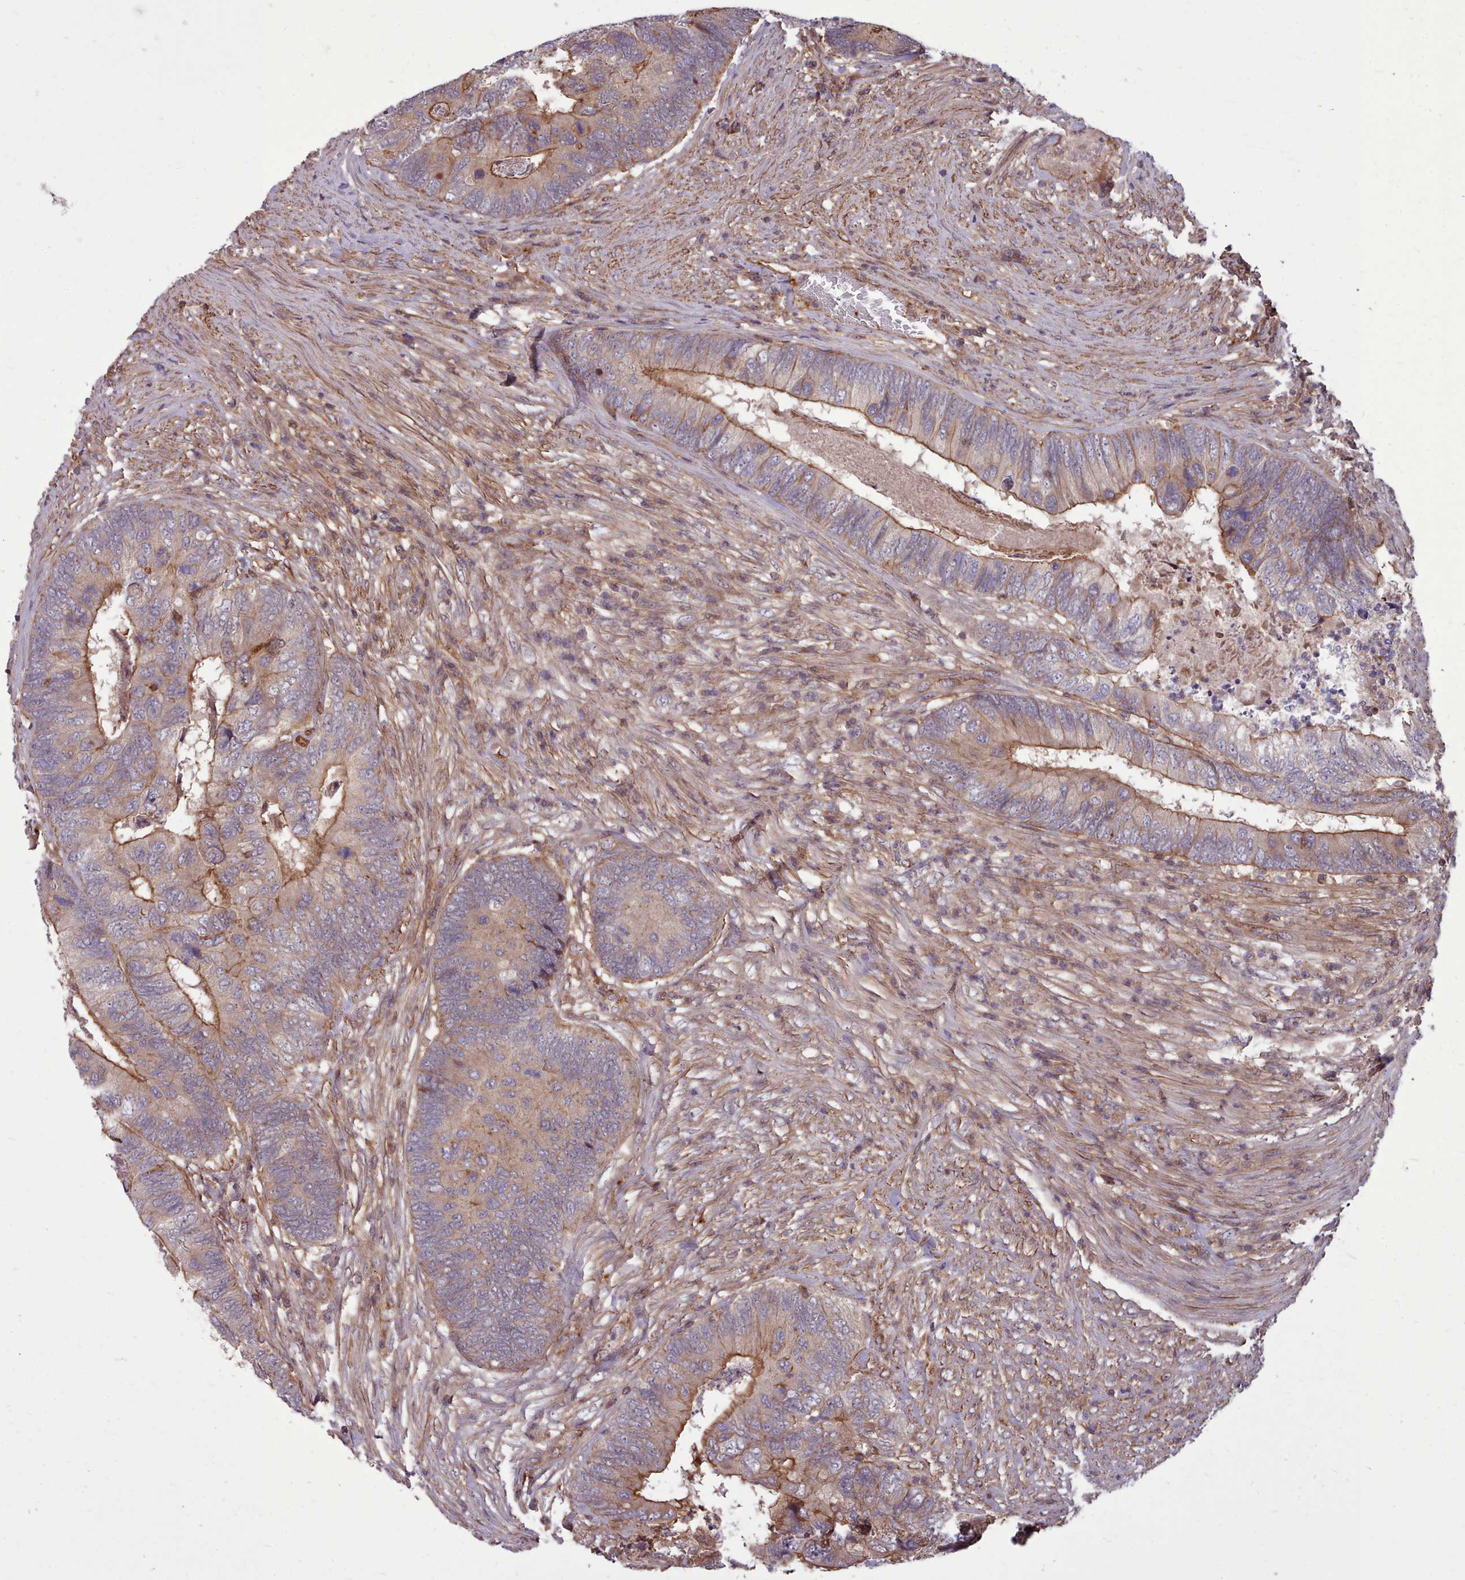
{"staining": {"intensity": "moderate", "quantity": "25%-75%", "location": "cytoplasmic/membranous"}, "tissue": "colorectal cancer", "cell_type": "Tumor cells", "image_type": "cancer", "snomed": [{"axis": "morphology", "description": "Adenocarcinoma, NOS"}, {"axis": "topography", "description": "Colon"}], "caption": "Immunohistochemical staining of human colorectal cancer (adenocarcinoma) shows medium levels of moderate cytoplasmic/membranous expression in approximately 25%-75% of tumor cells.", "gene": "STUB1", "patient": {"sex": "female", "age": 67}}